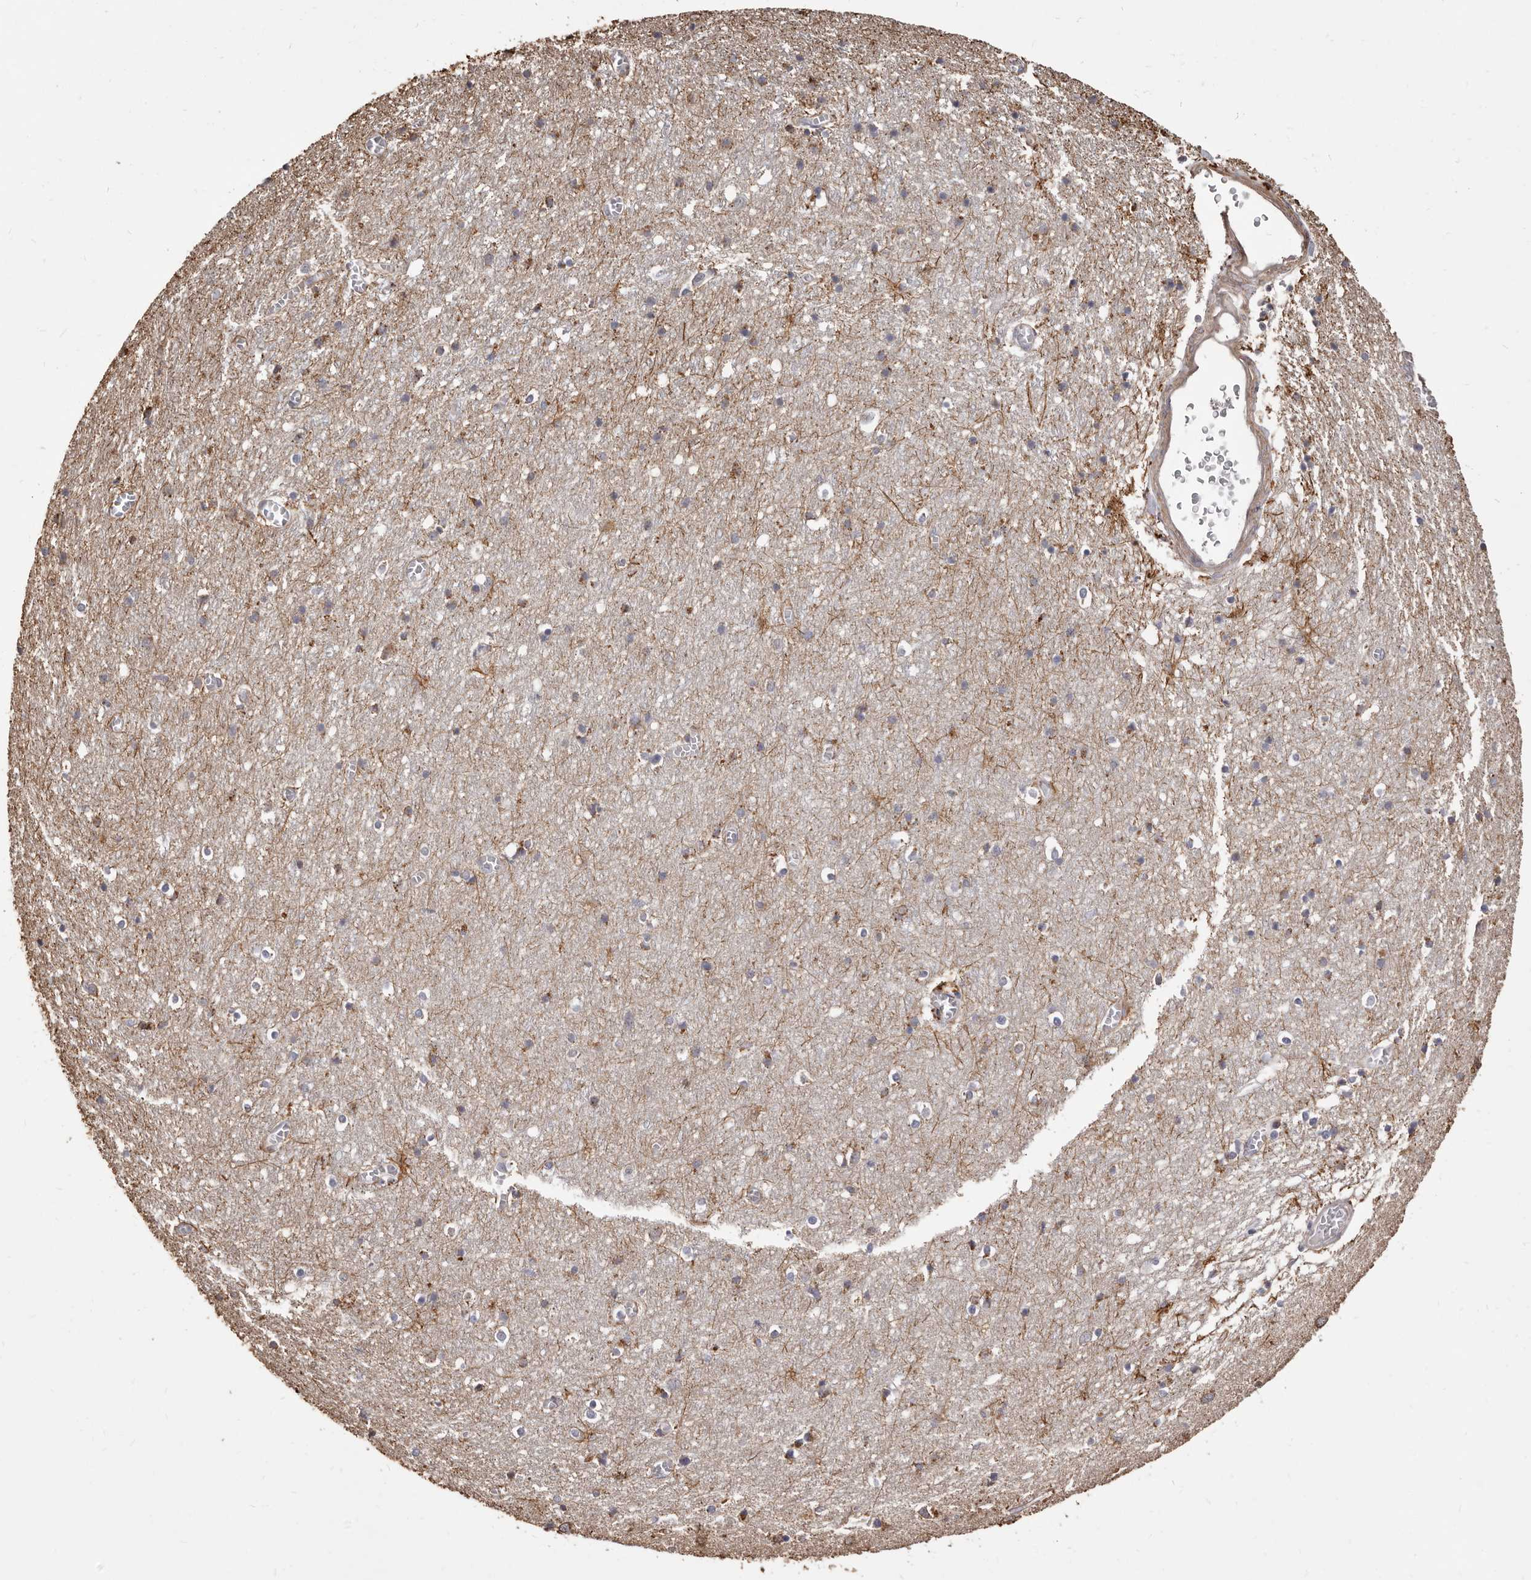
{"staining": {"intensity": "weak", "quantity": ">75%", "location": "cytoplasmic/membranous"}, "tissue": "cerebral cortex", "cell_type": "Endothelial cells", "image_type": "normal", "snomed": [{"axis": "morphology", "description": "Normal tissue, NOS"}, {"axis": "topography", "description": "Cerebral cortex"}], "caption": "Immunohistochemistry (IHC) staining of benign cerebral cortex, which exhibits low levels of weak cytoplasmic/membranous expression in approximately >75% of endothelial cells indicating weak cytoplasmic/membranous protein staining. The staining was performed using DAB (brown) for protein detection and nuclei were counterstained in hematoxylin (blue).", "gene": "ALPK1", "patient": {"sex": "female", "age": 64}}